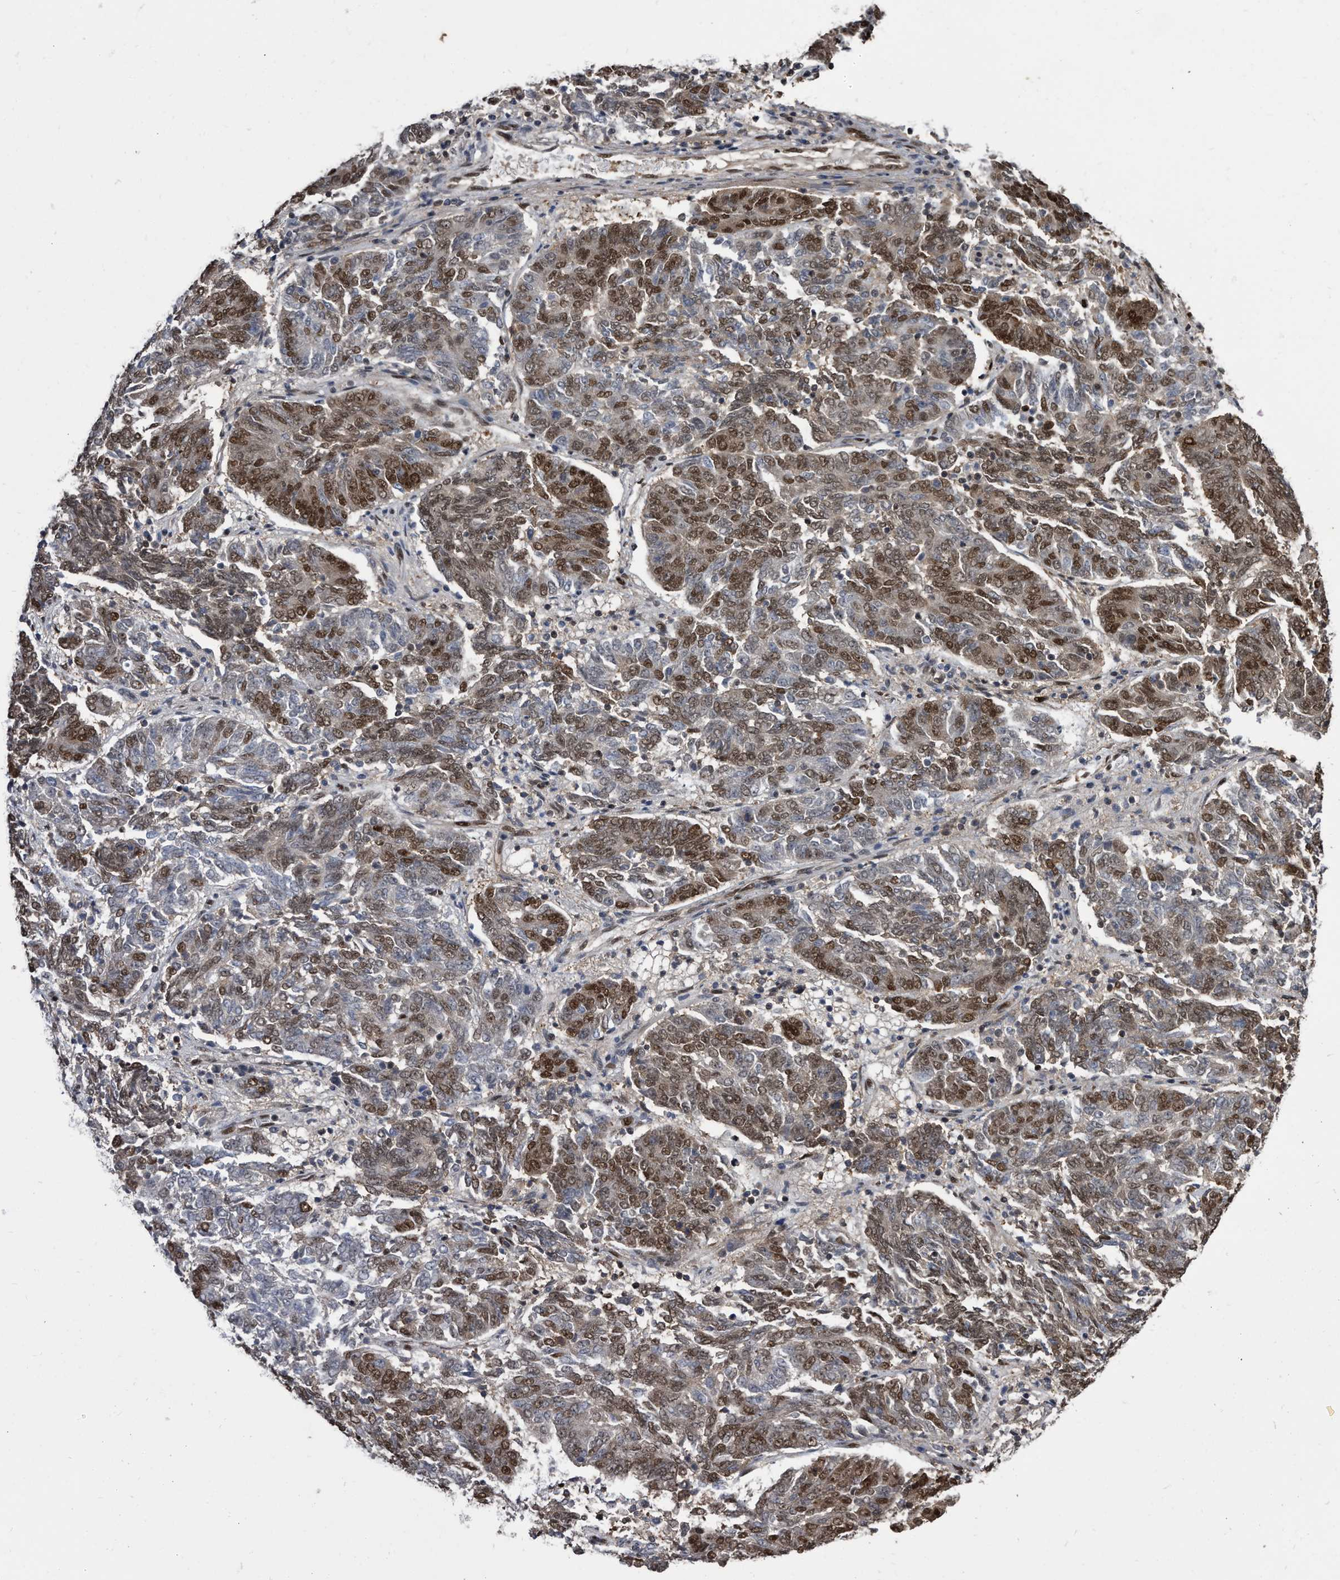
{"staining": {"intensity": "moderate", "quantity": ">75%", "location": "nuclear"}, "tissue": "endometrial cancer", "cell_type": "Tumor cells", "image_type": "cancer", "snomed": [{"axis": "morphology", "description": "Adenocarcinoma, NOS"}, {"axis": "topography", "description": "Endometrium"}], "caption": "Protein staining shows moderate nuclear positivity in approximately >75% of tumor cells in endometrial adenocarcinoma. Using DAB (brown) and hematoxylin (blue) stains, captured at high magnification using brightfield microscopy.", "gene": "RAD23B", "patient": {"sex": "female", "age": 80}}